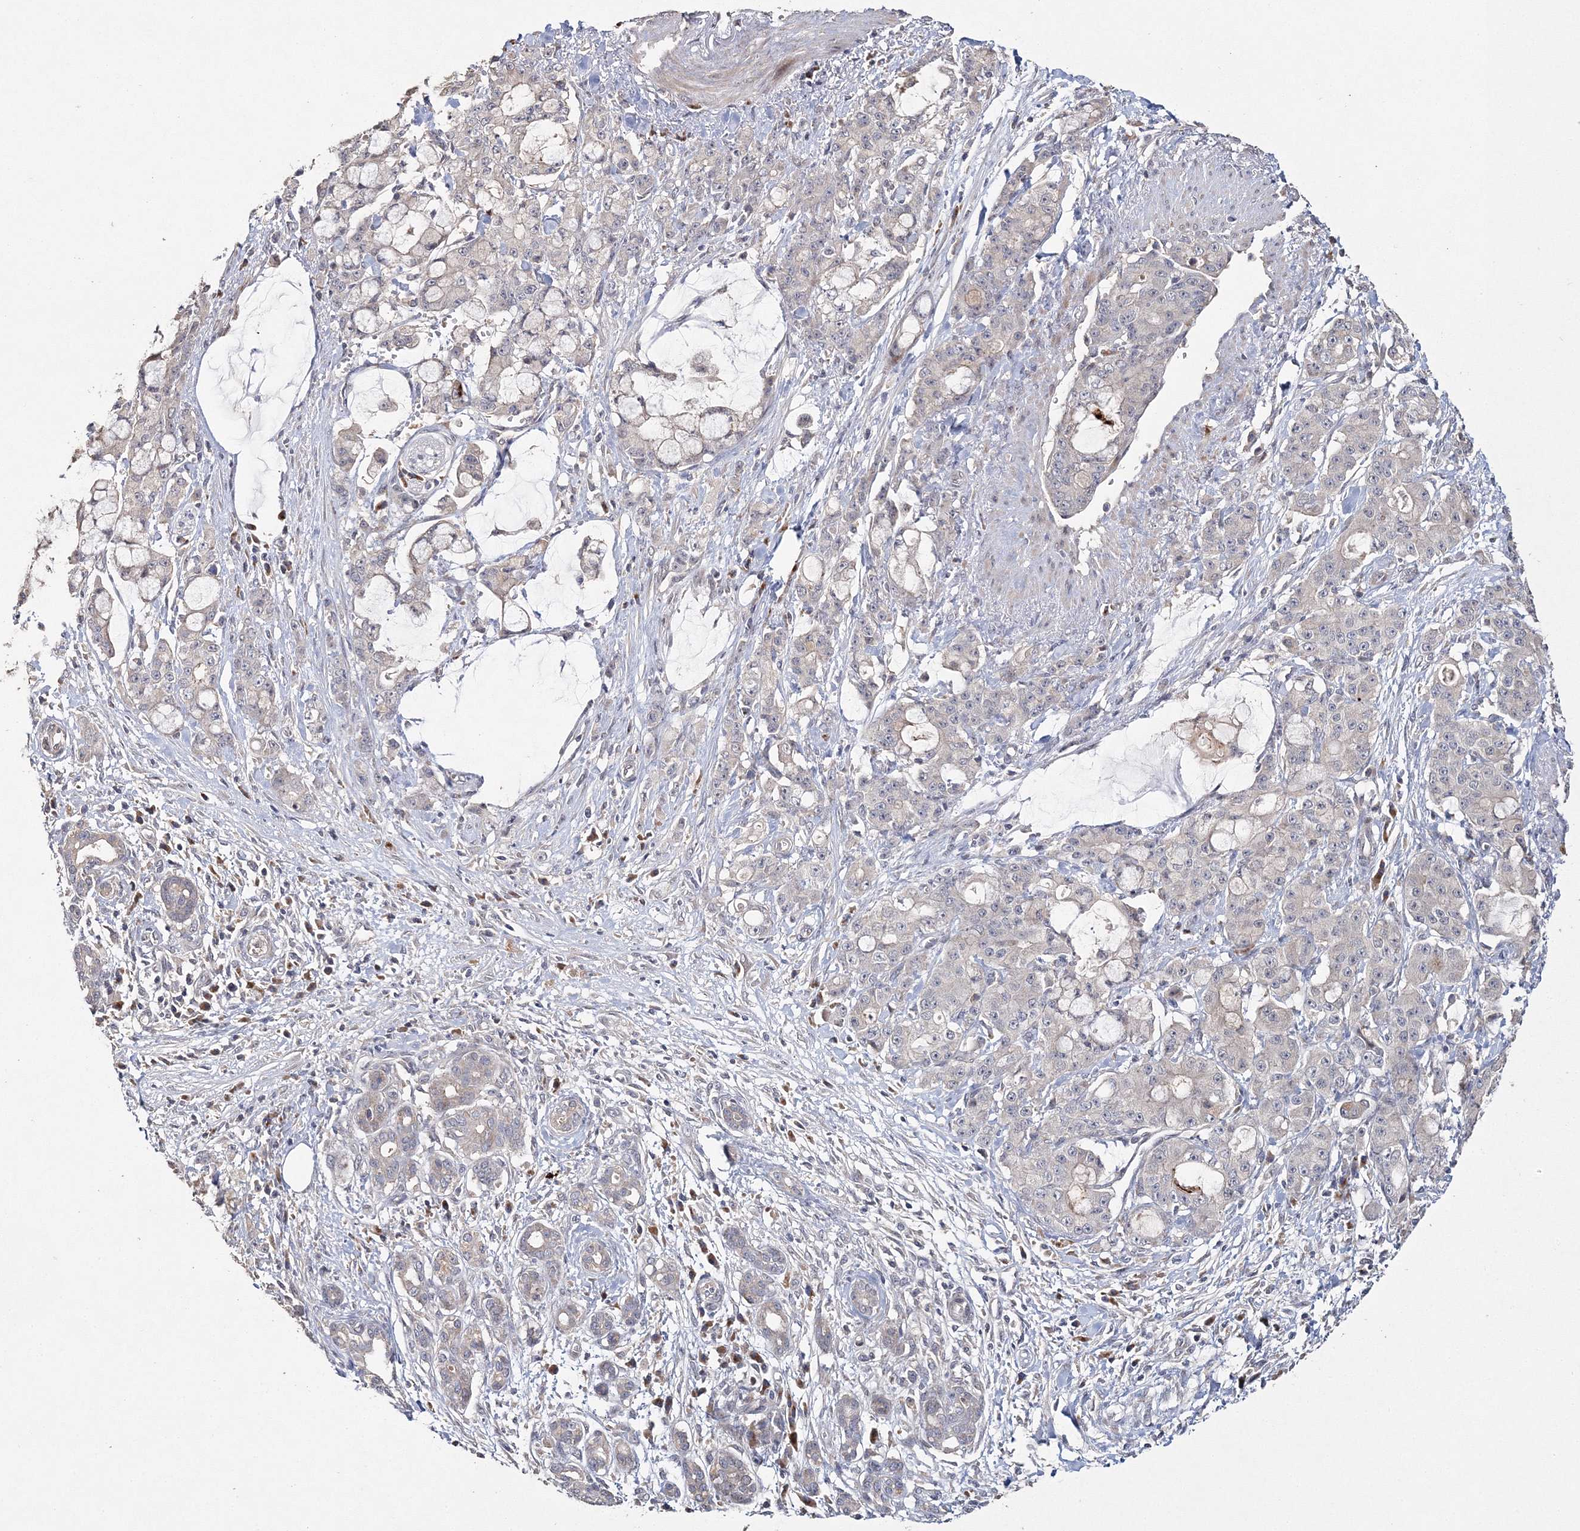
{"staining": {"intensity": "negative", "quantity": "none", "location": "none"}, "tissue": "pancreatic cancer", "cell_type": "Tumor cells", "image_type": "cancer", "snomed": [{"axis": "morphology", "description": "Adenocarcinoma, NOS"}, {"axis": "topography", "description": "Pancreas"}], "caption": "High magnification brightfield microscopy of pancreatic adenocarcinoma stained with DAB (brown) and counterstained with hematoxylin (blue): tumor cells show no significant expression. The staining was performed using DAB (3,3'-diaminobenzidine) to visualize the protein expression in brown, while the nuclei were stained in blue with hematoxylin (Magnification: 20x).", "gene": "GJB5", "patient": {"sex": "female", "age": 73}}